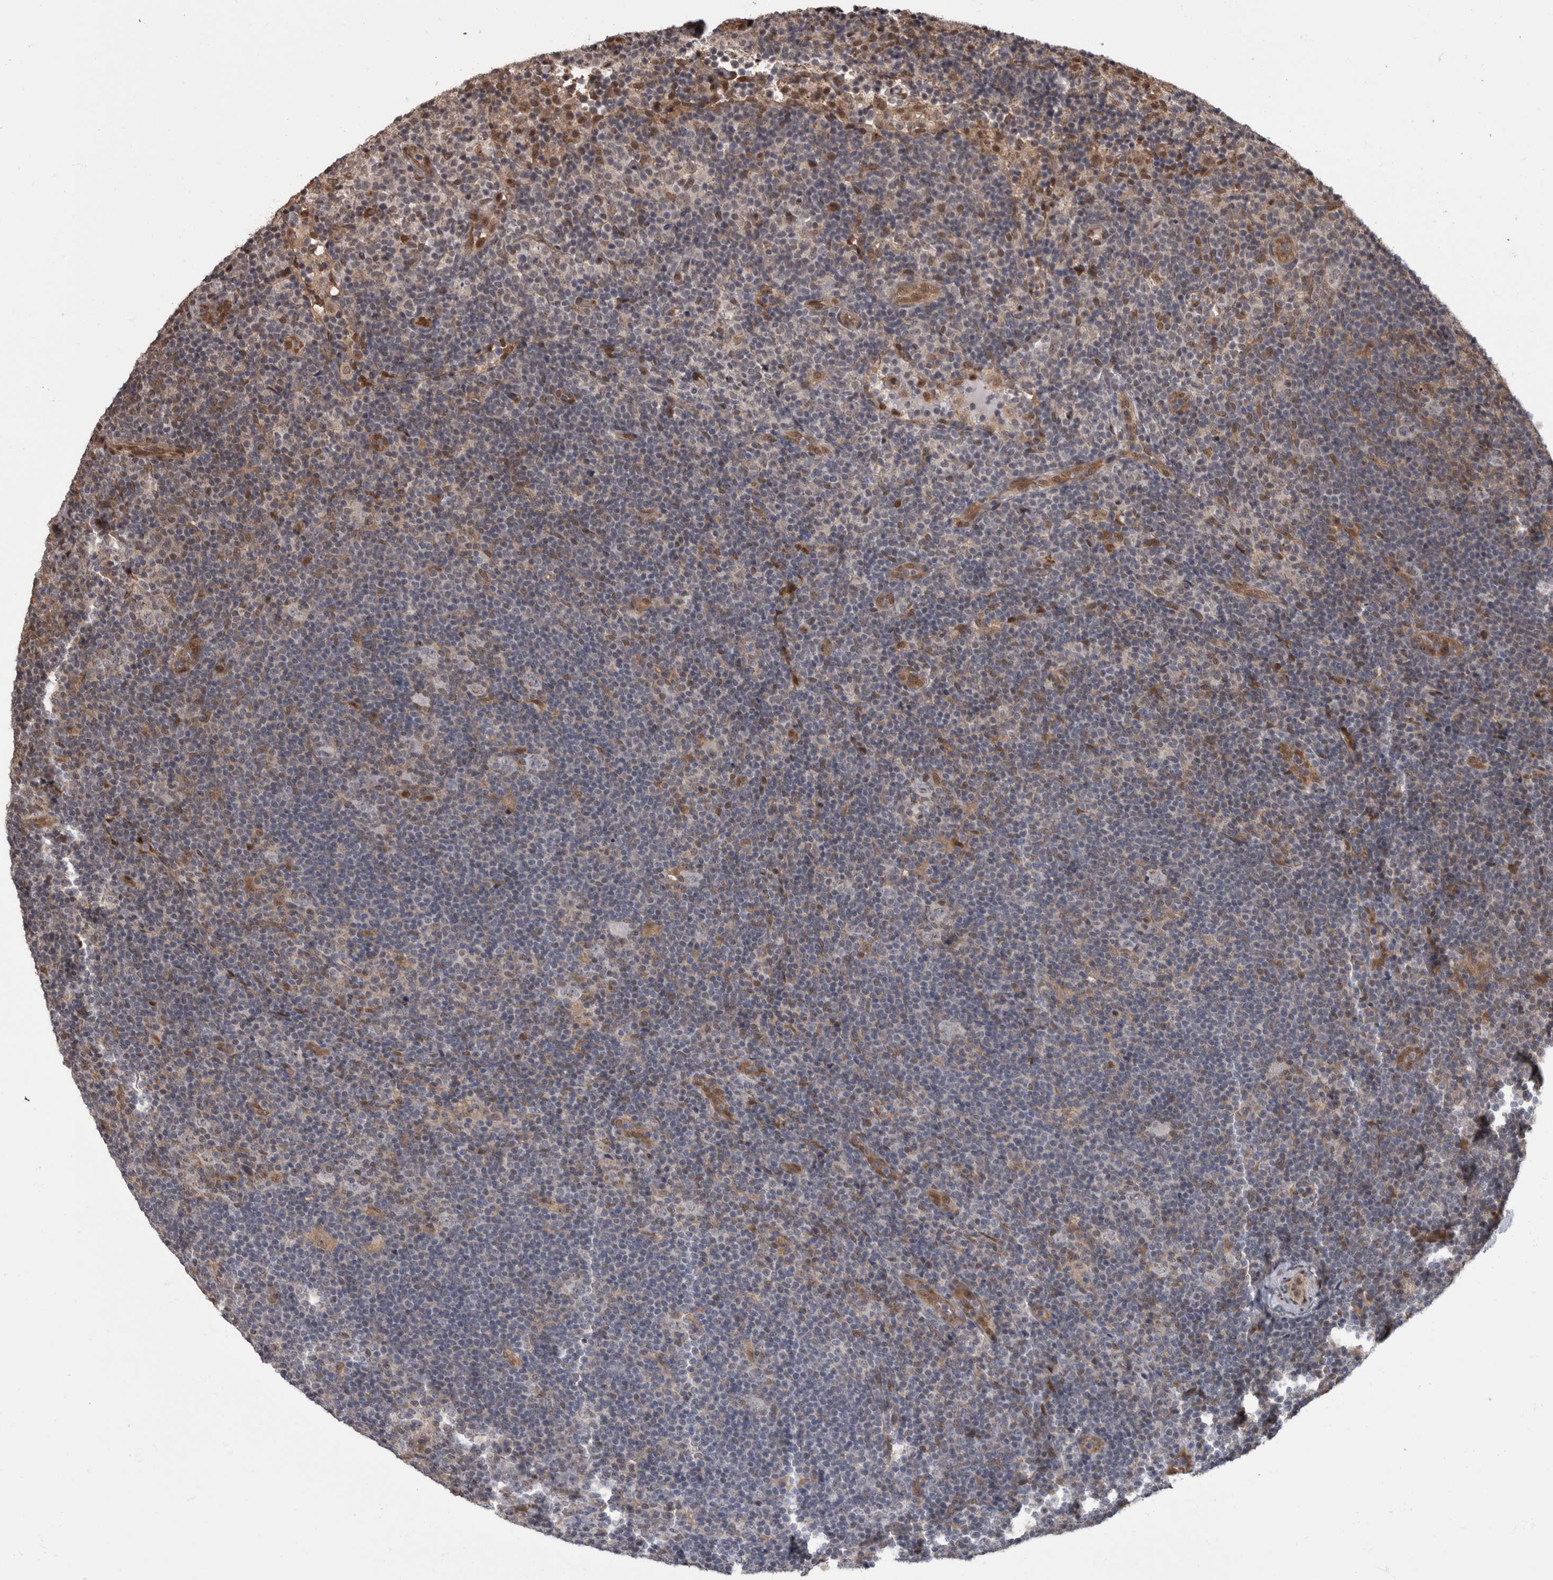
{"staining": {"intensity": "weak", "quantity": "<25%", "location": "nuclear"}, "tissue": "lymphoma", "cell_type": "Tumor cells", "image_type": "cancer", "snomed": [{"axis": "morphology", "description": "Hodgkin's disease, NOS"}, {"axis": "topography", "description": "Lymph node"}], "caption": "Hodgkin's disease was stained to show a protein in brown. There is no significant staining in tumor cells. The staining is performed using DAB brown chromogen with nuclei counter-stained in using hematoxylin.", "gene": "AKT3", "patient": {"sex": "female", "age": 57}}